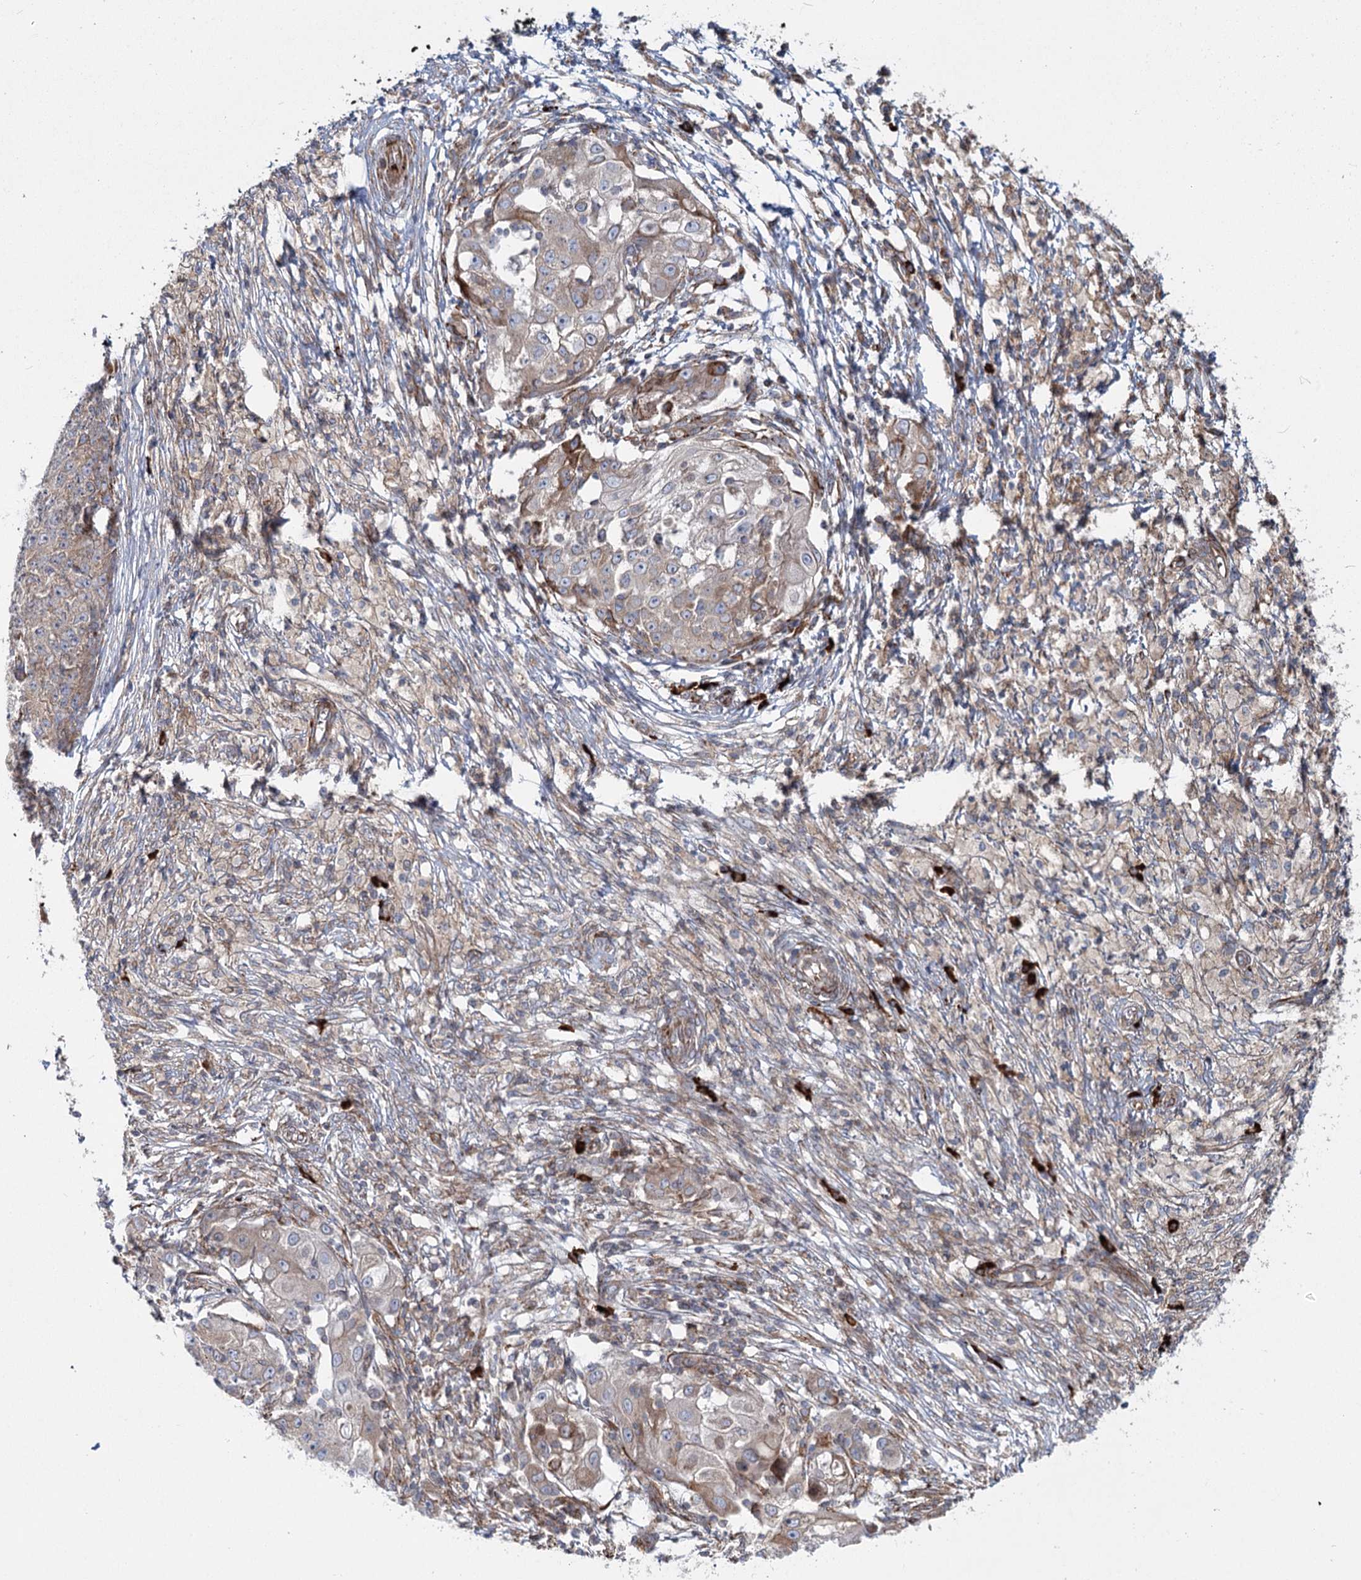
{"staining": {"intensity": "moderate", "quantity": "25%-75%", "location": "cytoplasmic/membranous"}, "tissue": "ovarian cancer", "cell_type": "Tumor cells", "image_type": "cancer", "snomed": [{"axis": "morphology", "description": "Carcinoma, endometroid"}, {"axis": "topography", "description": "Ovary"}], "caption": "Protein staining exhibits moderate cytoplasmic/membranous expression in approximately 25%-75% of tumor cells in ovarian cancer. (Brightfield microscopy of DAB IHC at high magnification).", "gene": "POGLUT1", "patient": {"sex": "female", "age": 42}}